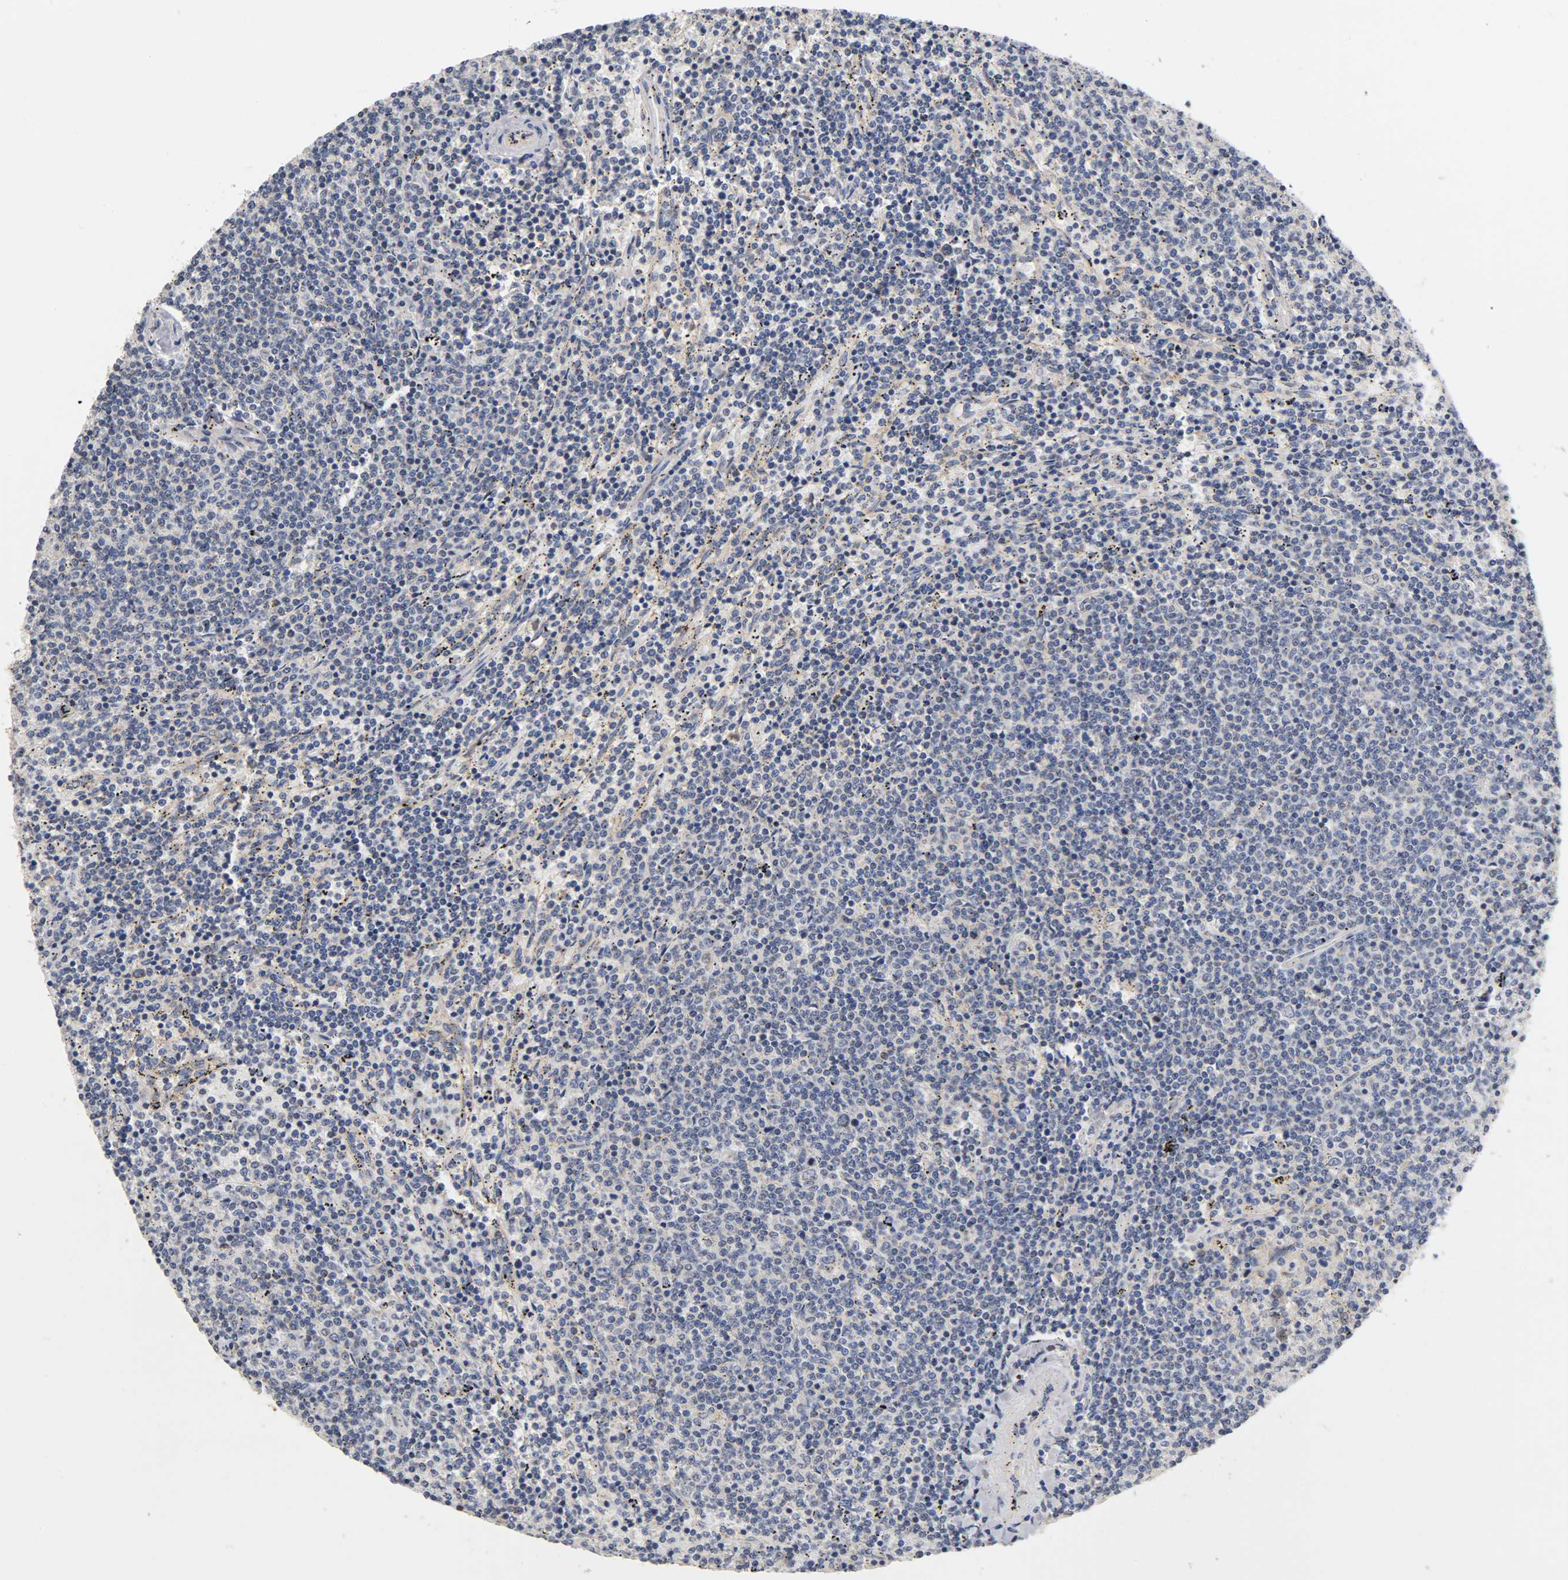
{"staining": {"intensity": "negative", "quantity": "none", "location": "none"}, "tissue": "lymphoma", "cell_type": "Tumor cells", "image_type": "cancer", "snomed": [{"axis": "morphology", "description": "Malignant lymphoma, non-Hodgkin's type, Low grade"}, {"axis": "topography", "description": "Spleen"}], "caption": "This histopathology image is of malignant lymphoma, non-Hodgkin's type (low-grade) stained with immunohistochemistry to label a protein in brown with the nuclei are counter-stained blue. There is no expression in tumor cells.", "gene": "PCSK6", "patient": {"sex": "female", "age": 50}}